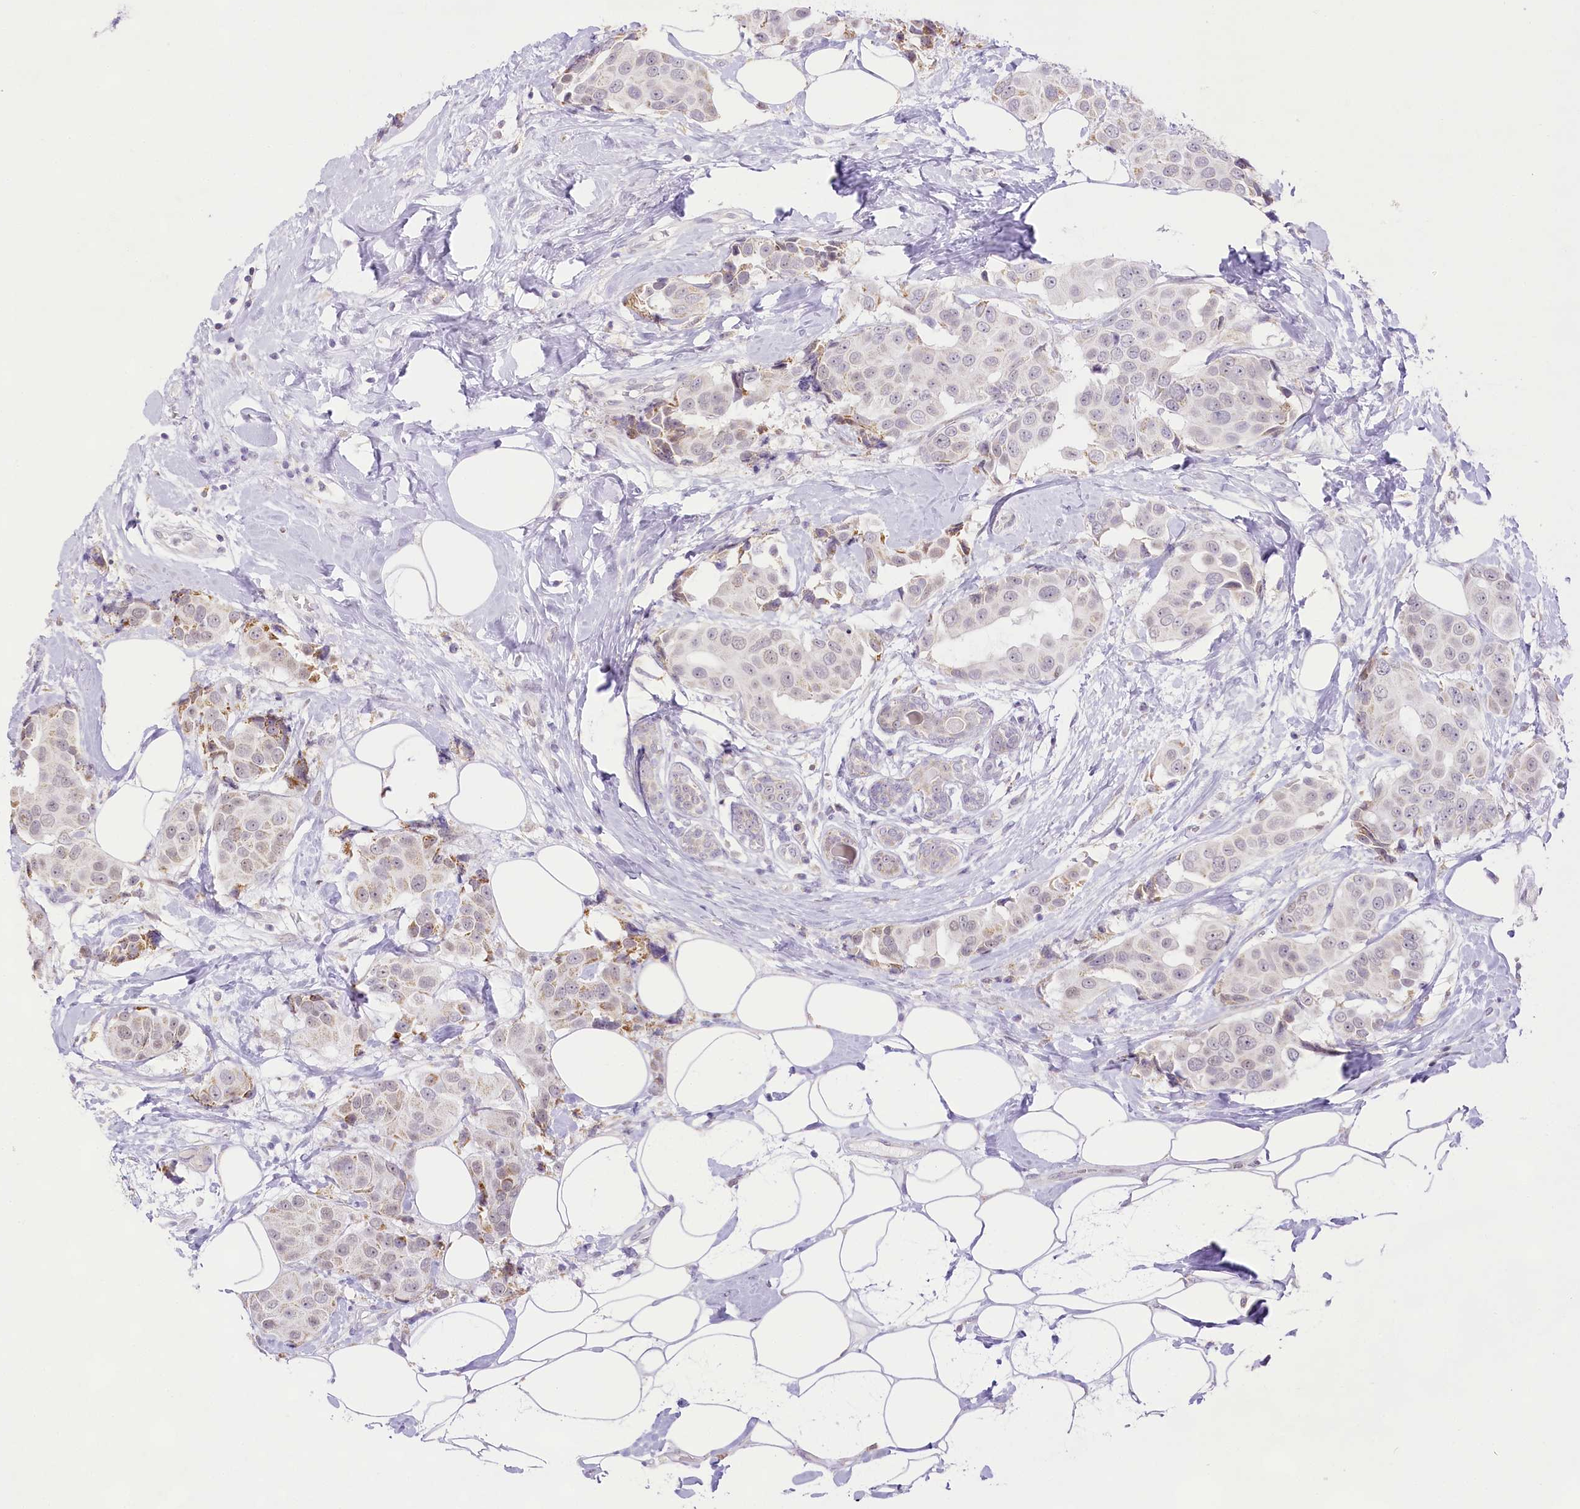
{"staining": {"intensity": "weak", "quantity": "<25%", "location": "cytoplasmic/membranous"}, "tissue": "breast cancer", "cell_type": "Tumor cells", "image_type": "cancer", "snomed": [{"axis": "morphology", "description": "Normal tissue, NOS"}, {"axis": "morphology", "description": "Duct carcinoma"}, {"axis": "topography", "description": "Breast"}], "caption": "Tumor cells show no significant expression in breast intraductal carcinoma. (Stains: DAB (3,3'-diaminobenzidine) immunohistochemistry (IHC) with hematoxylin counter stain, Microscopy: brightfield microscopy at high magnification).", "gene": "CCDC30", "patient": {"sex": "female", "age": 39}}